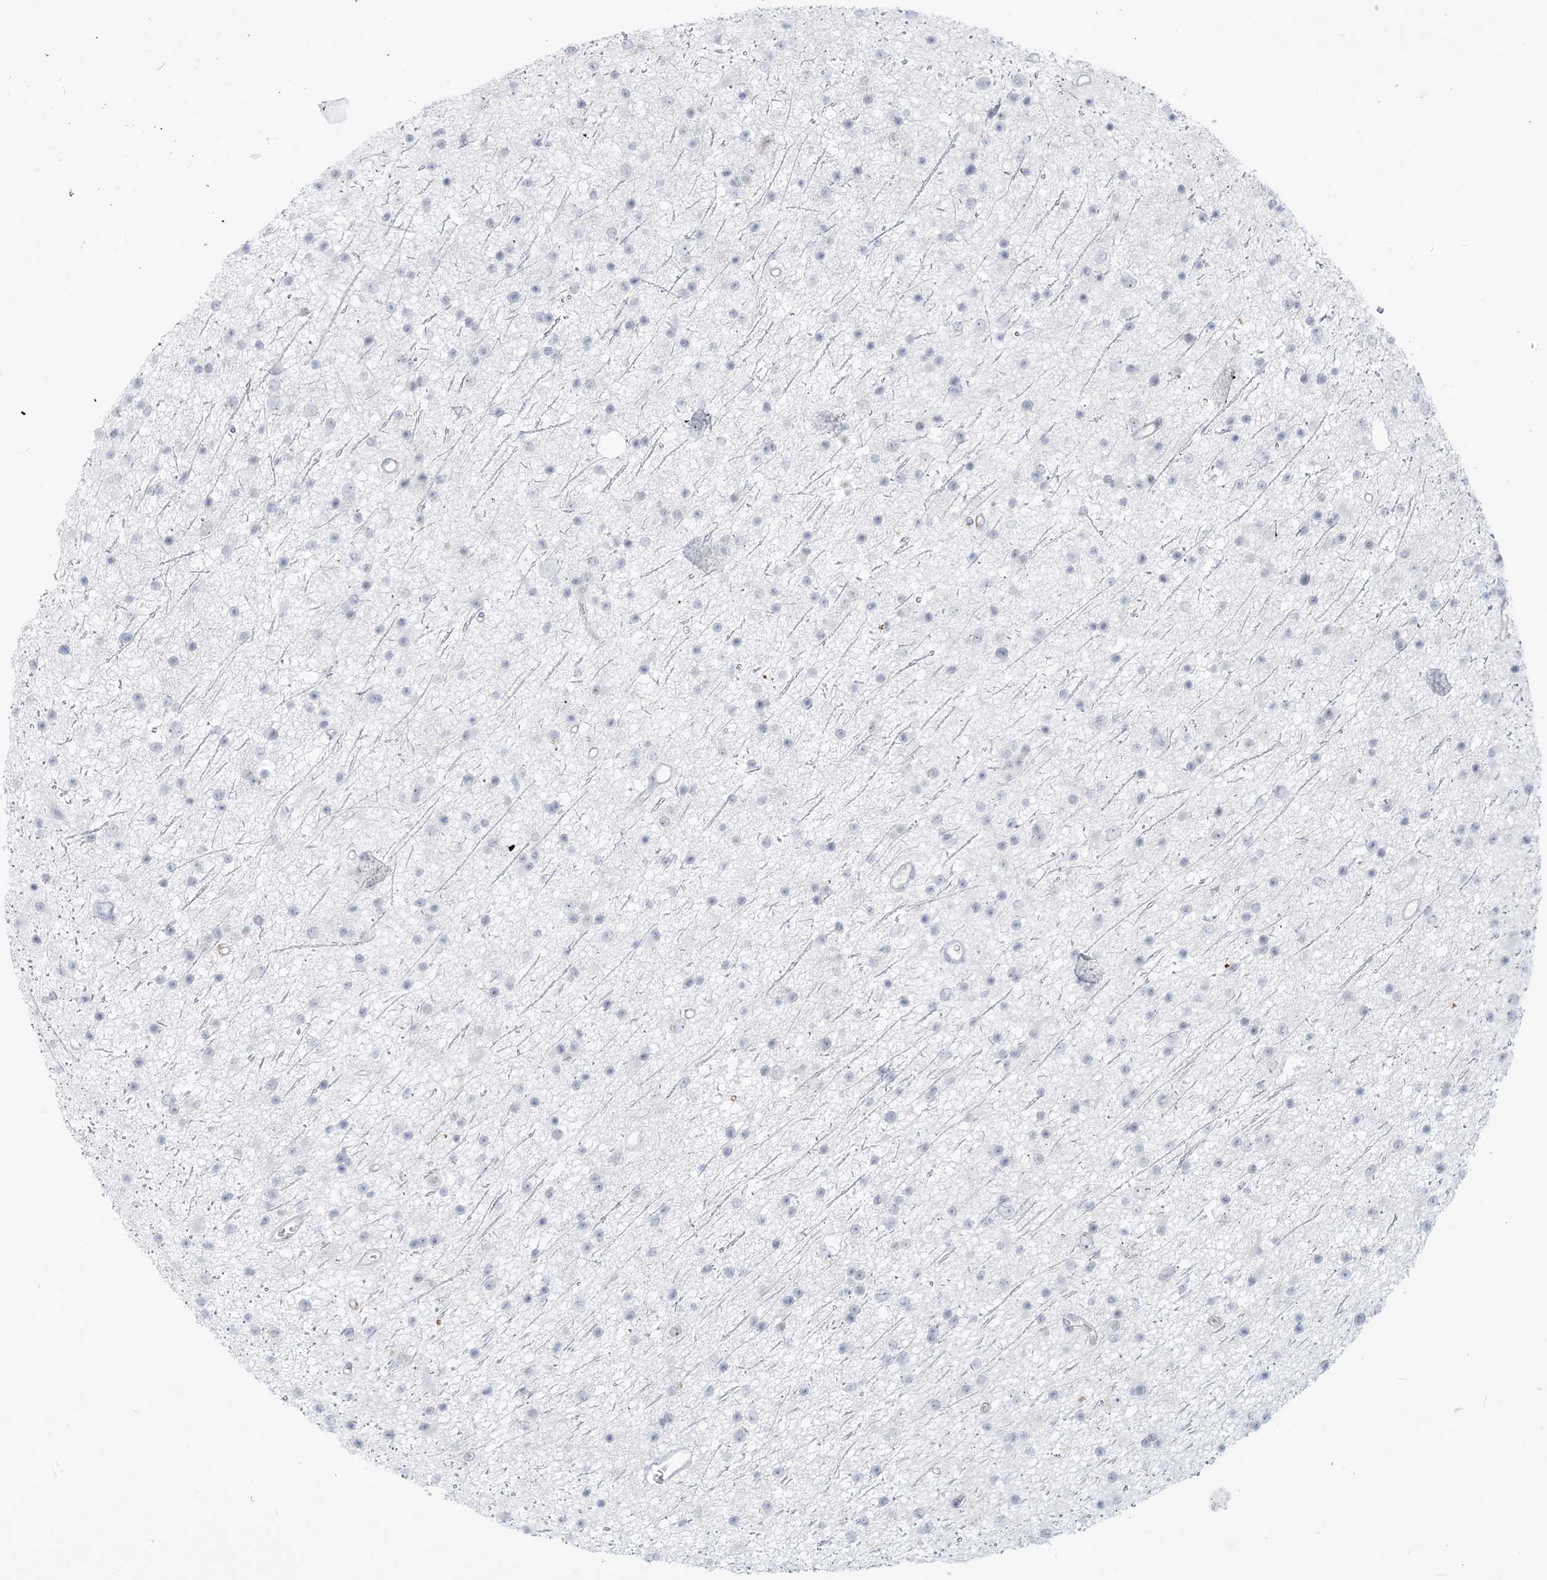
{"staining": {"intensity": "negative", "quantity": "none", "location": "none"}, "tissue": "glioma", "cell_type": "Tumor cells", "image_type": "cancer", "snomed": [{"axis": "morphology", "description": "Glioma, malignant, Low grade"}, {"axis": "topography", "description": "Cerebral cortex"}], "caption": "This is an IHC histopathology image of human glioma. There is no expression in tumor cells.", "gene": "SCML1", "patient": {"sex": "female", "age": 39}}